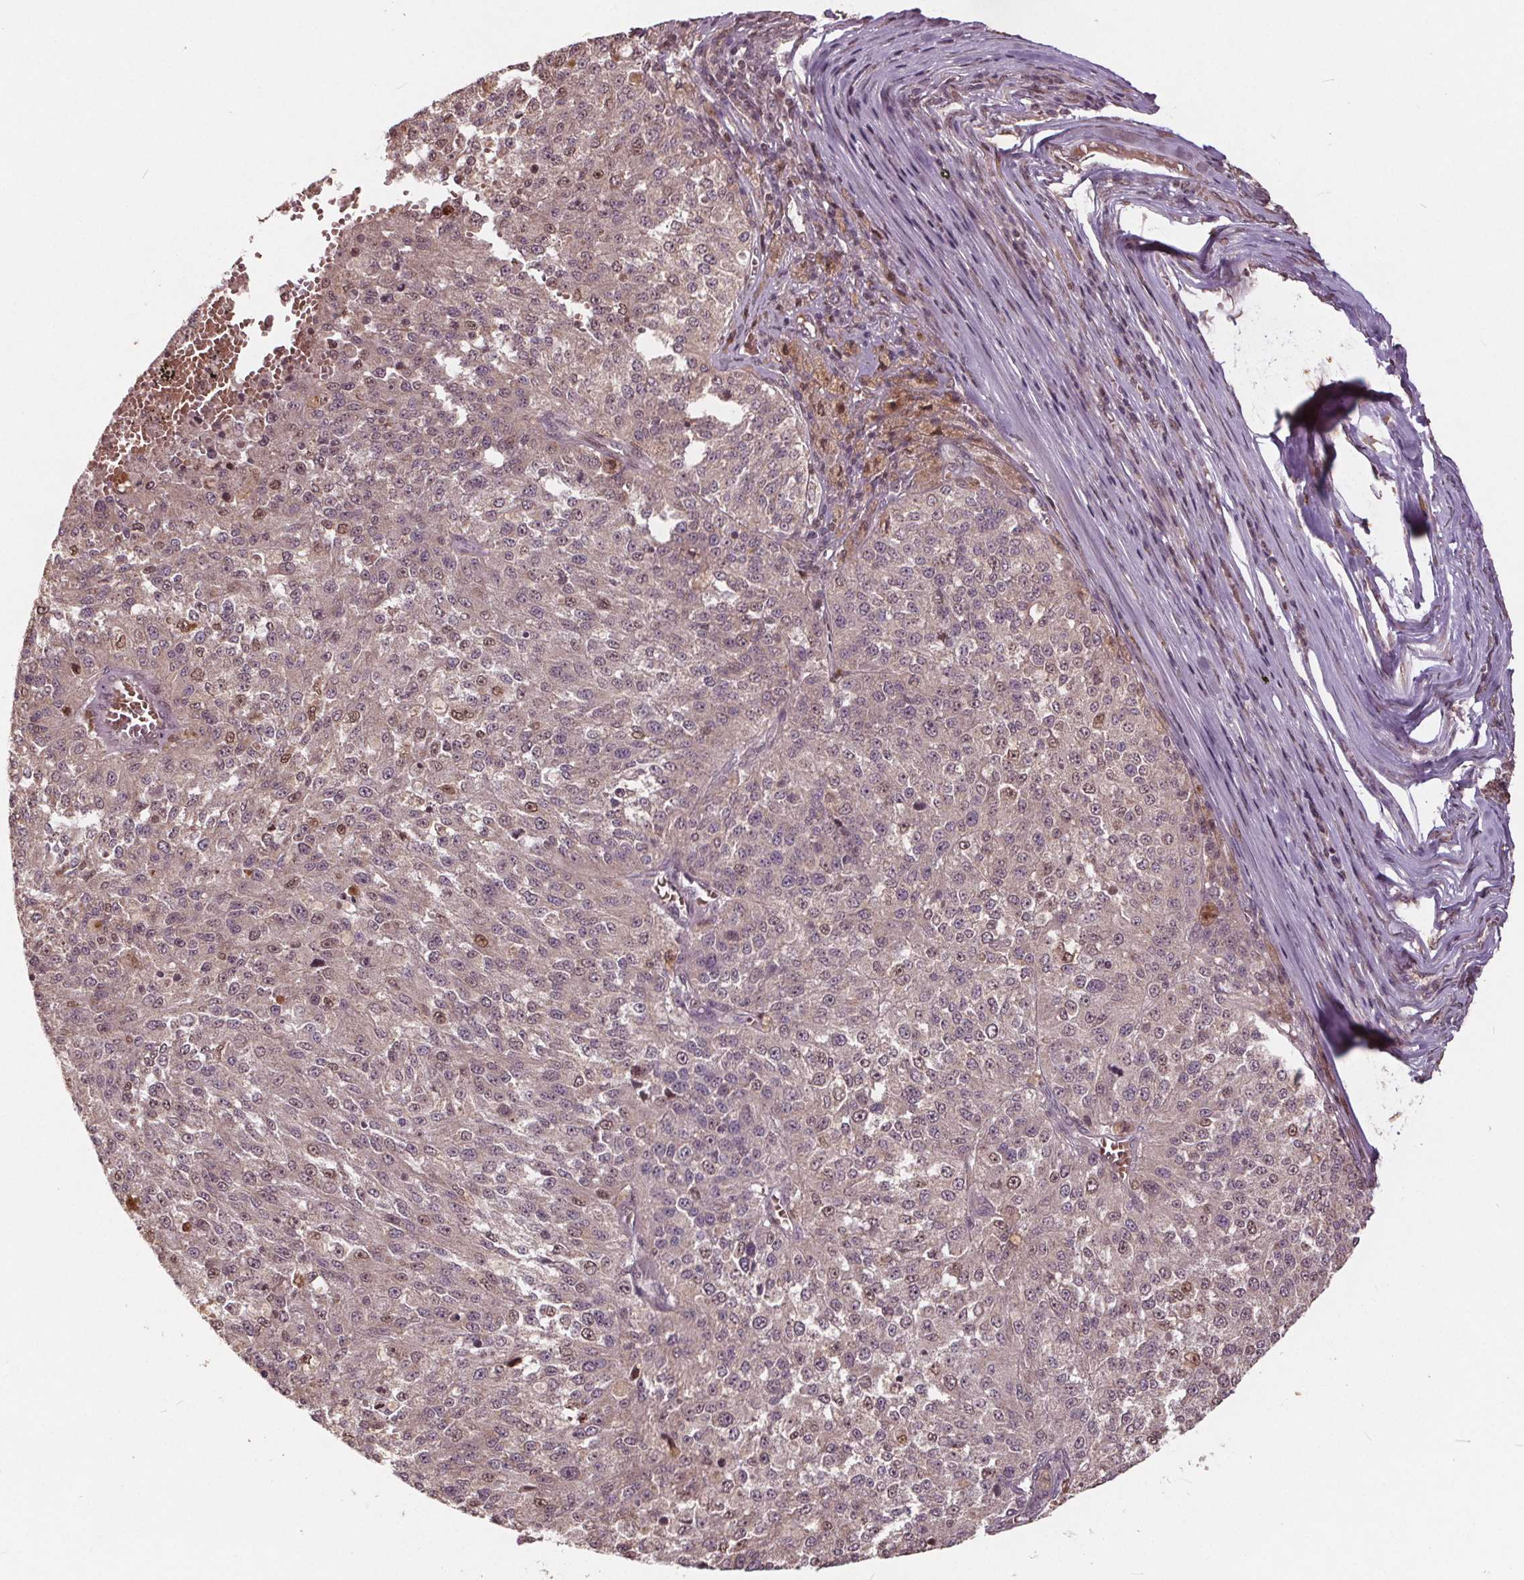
{"staining": {"intensity": "moderate", "quantity": "<25%", "location": "nuclear"}, "tissue": "melanoma", "cell_type": "Tumor cells", "image_type": "cancer", "snomed": [{"axis": "morphology", "description": "Malignant melanoma, Metastatic site"}, {"axis": "topography", "description": "Lymph node"}], "caption": "Protein staining shows moderate nuclear positivity in approximately <25% of tumor cells in melanoma.", "gene": "HIF1AN", "patient": {"sex": "female", "age": 64}}